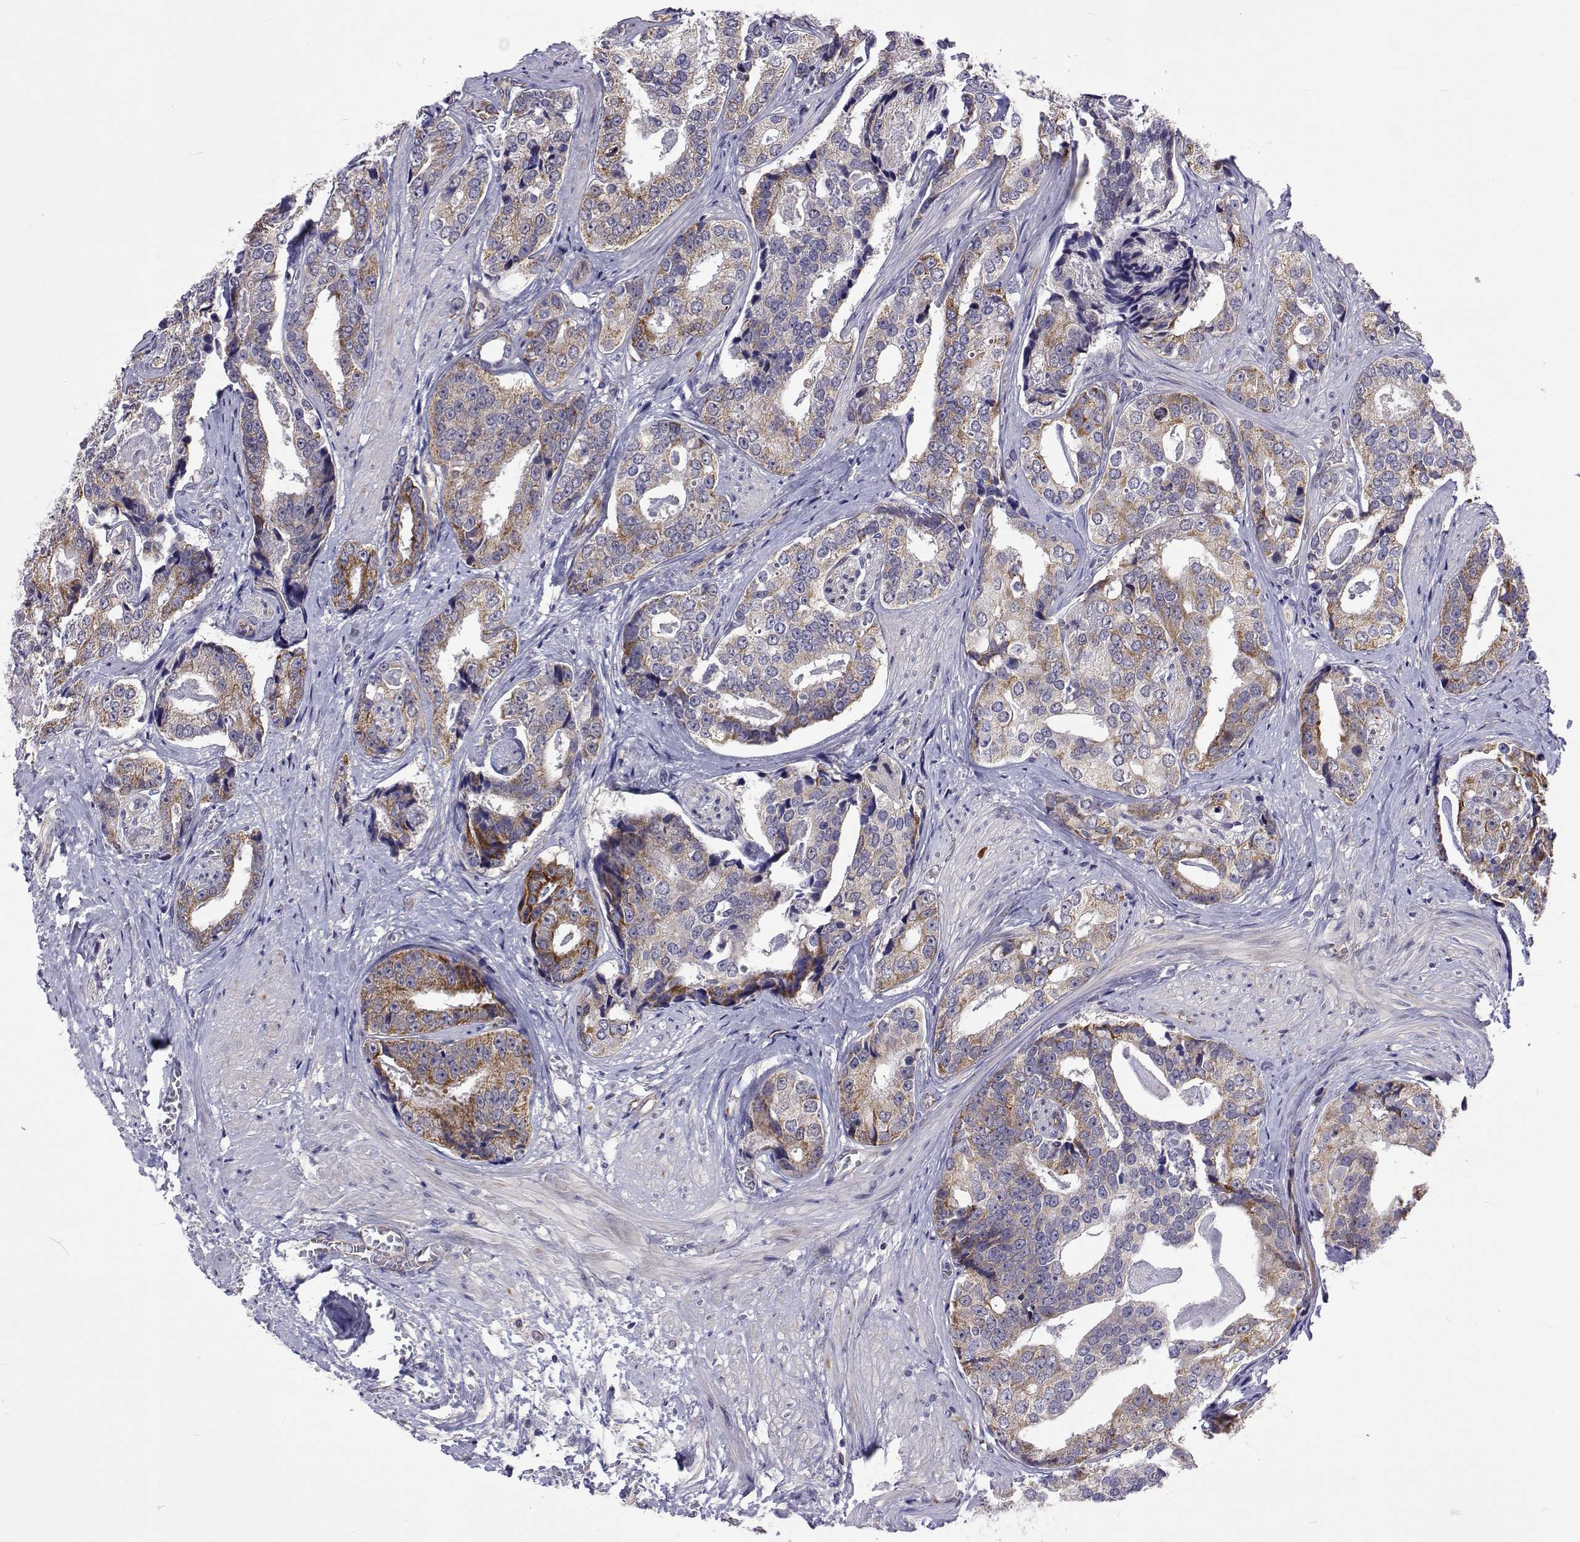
{"staining": {"intensity": "moderate", "quantity": "<25%", "location": "cytoplasmic/membranous"}, "tissue": "prostate cancer", "cell_type": "Tumor cells", "image_type": "cancer", "snomed": [{"axis": "morphology", "description": "Adenocarcinoma, High grade"}, {"axis": "topography", "description": "Prostate"}], "caption": "The histopathology image exhibits immunohistochemical staining of prostate cancer (high-grade adenocarcinoma). There is moderate cytoplasmic/membranous positivity is present in about <25% of tumor cells.", "gene": "DHTKD1", "patient": {"sex": "male", "age": 71}}